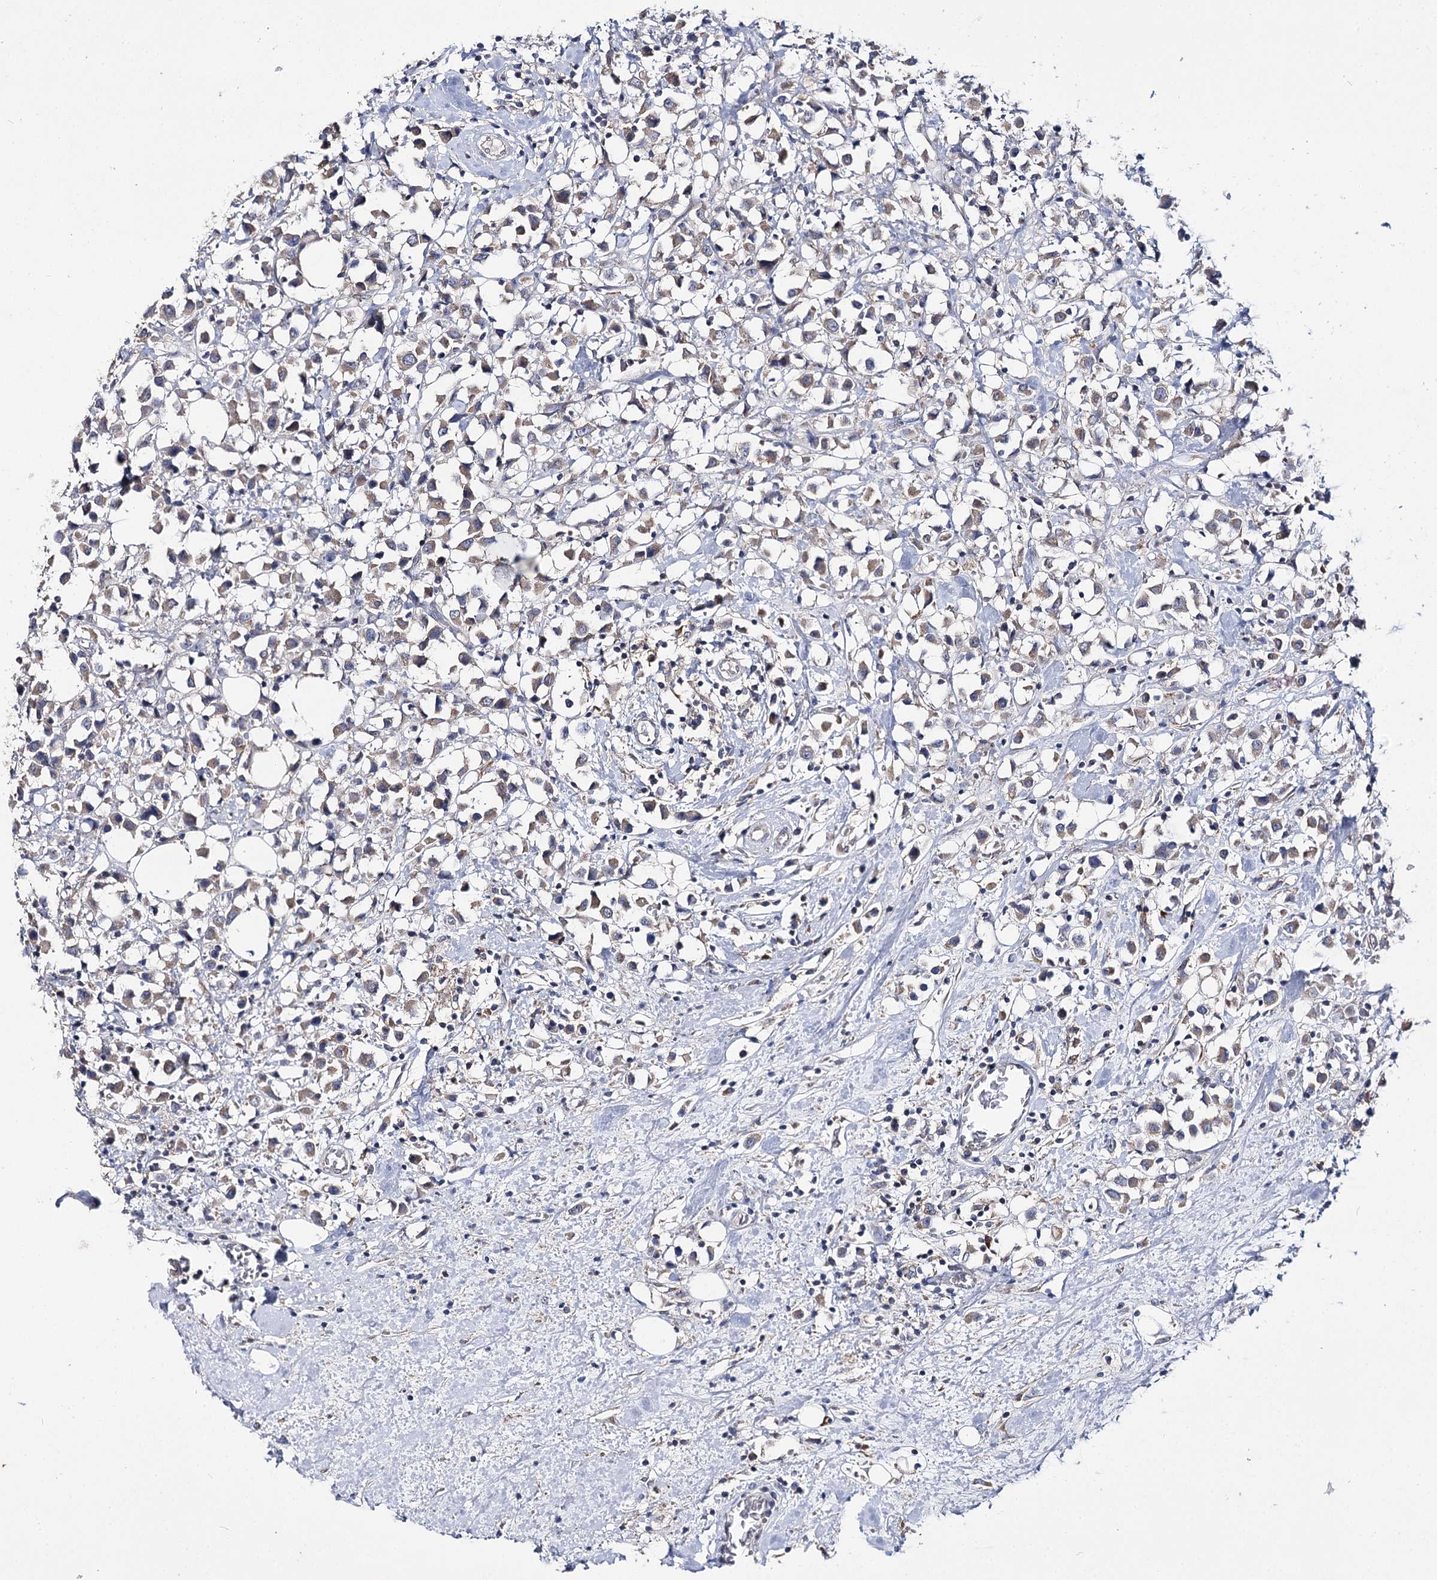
{"staining": {"intensity": "weak", "quantity": "25%-75%", "location": "cytoplasmic/membranous"}, "tissue": "breast cancer", "cell_type": "Tumor cells", "image_type": "cancer", "snomed": [{"axis": "morphology", "description": "Duct carcinoma"}, {"axis": "topography", "description": "Breast"}], "caption": "Immunohistochemistry (IHC) staining of intraductal carcinoma (breast), which reveals low levels of weak cytoplasmic/membranous staining in approximately 25%-75% of tumor cells indicating weak cytoplasmic/membranous protein staining. The staining was performed using DAB (brown) for protein detection and nuclei were counterstained in hematoxylin (blue).", "gene": "IL1RAP", "patient": {"sex": "female", "age": 61}}